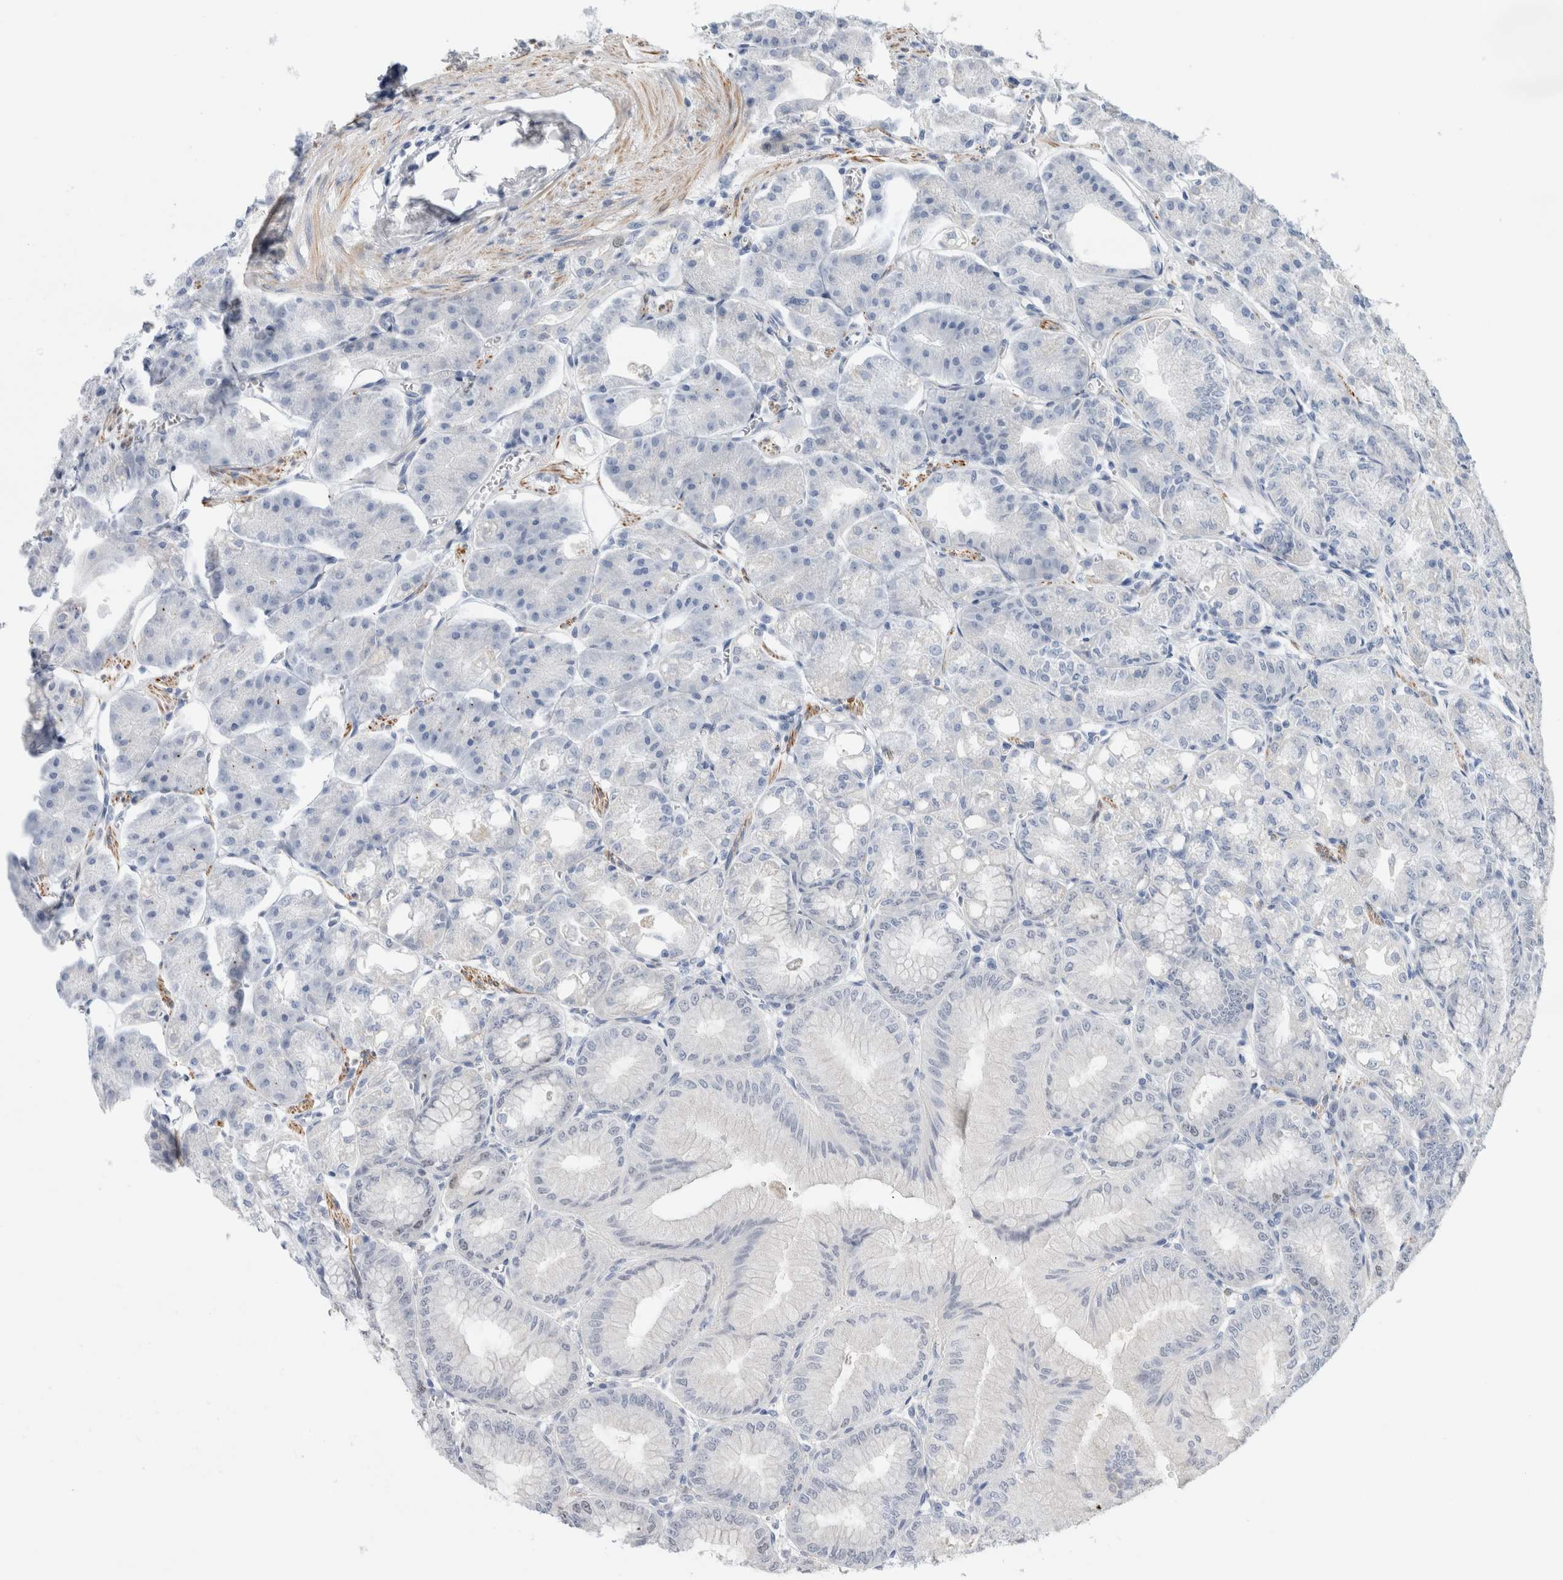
{"staining": {"intensity": "moderate", "quantity": "<25%", "location": "nuclear"}, "tissue": "stomach", "cell_type": "Glandular cells", "image_type": "normal", "snomed": [{"axis": "morphology", "description": "Normal tissue, NOS"}, {"axis": "topography", "description": "Stomach, lower"}], "caption": "IHC staining of benign stomach, which shows low levels of moderate nuclear expression in approximately <25% of glandular cells indicating moderate nuclear protein staining. The staining was performed using DAB (3,3'-diaminobenzidine) (brown) for protein detection and nuclei were counterstained in hematoxylin (blue).", "gene": "KNL1", "patient": {"sex": "male", "age": 71}}